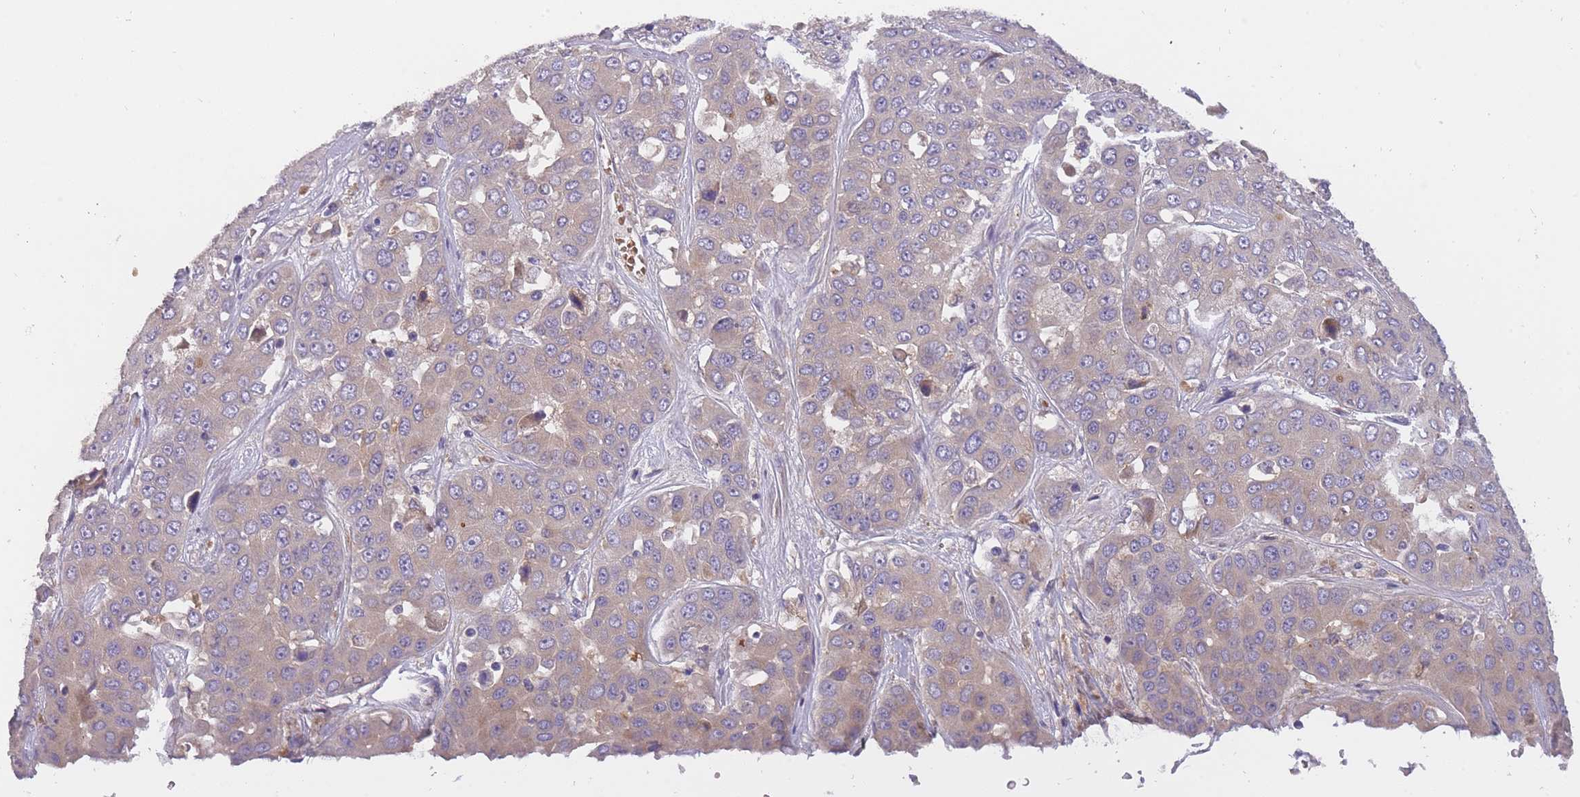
{"staining": {"intensity": "weak", "quantity": "<25%", "location": "cytoplasmic/membranous"}, "tissue": "liver cancer", "cell_type": "Tumor cells", "image_type": "cancer", "snomed": [{"axis": "morphology", "description": "Cholangiocarcinoma"}, {"axis": "topography", "description": "Liver"}], "caption": "This is an IHC histopathology image of liver cholangiocarcinoma. There is no positivity in tumor cells.", "gene": "CRYGN", "patient": {"sex": "female", "age": 52}}